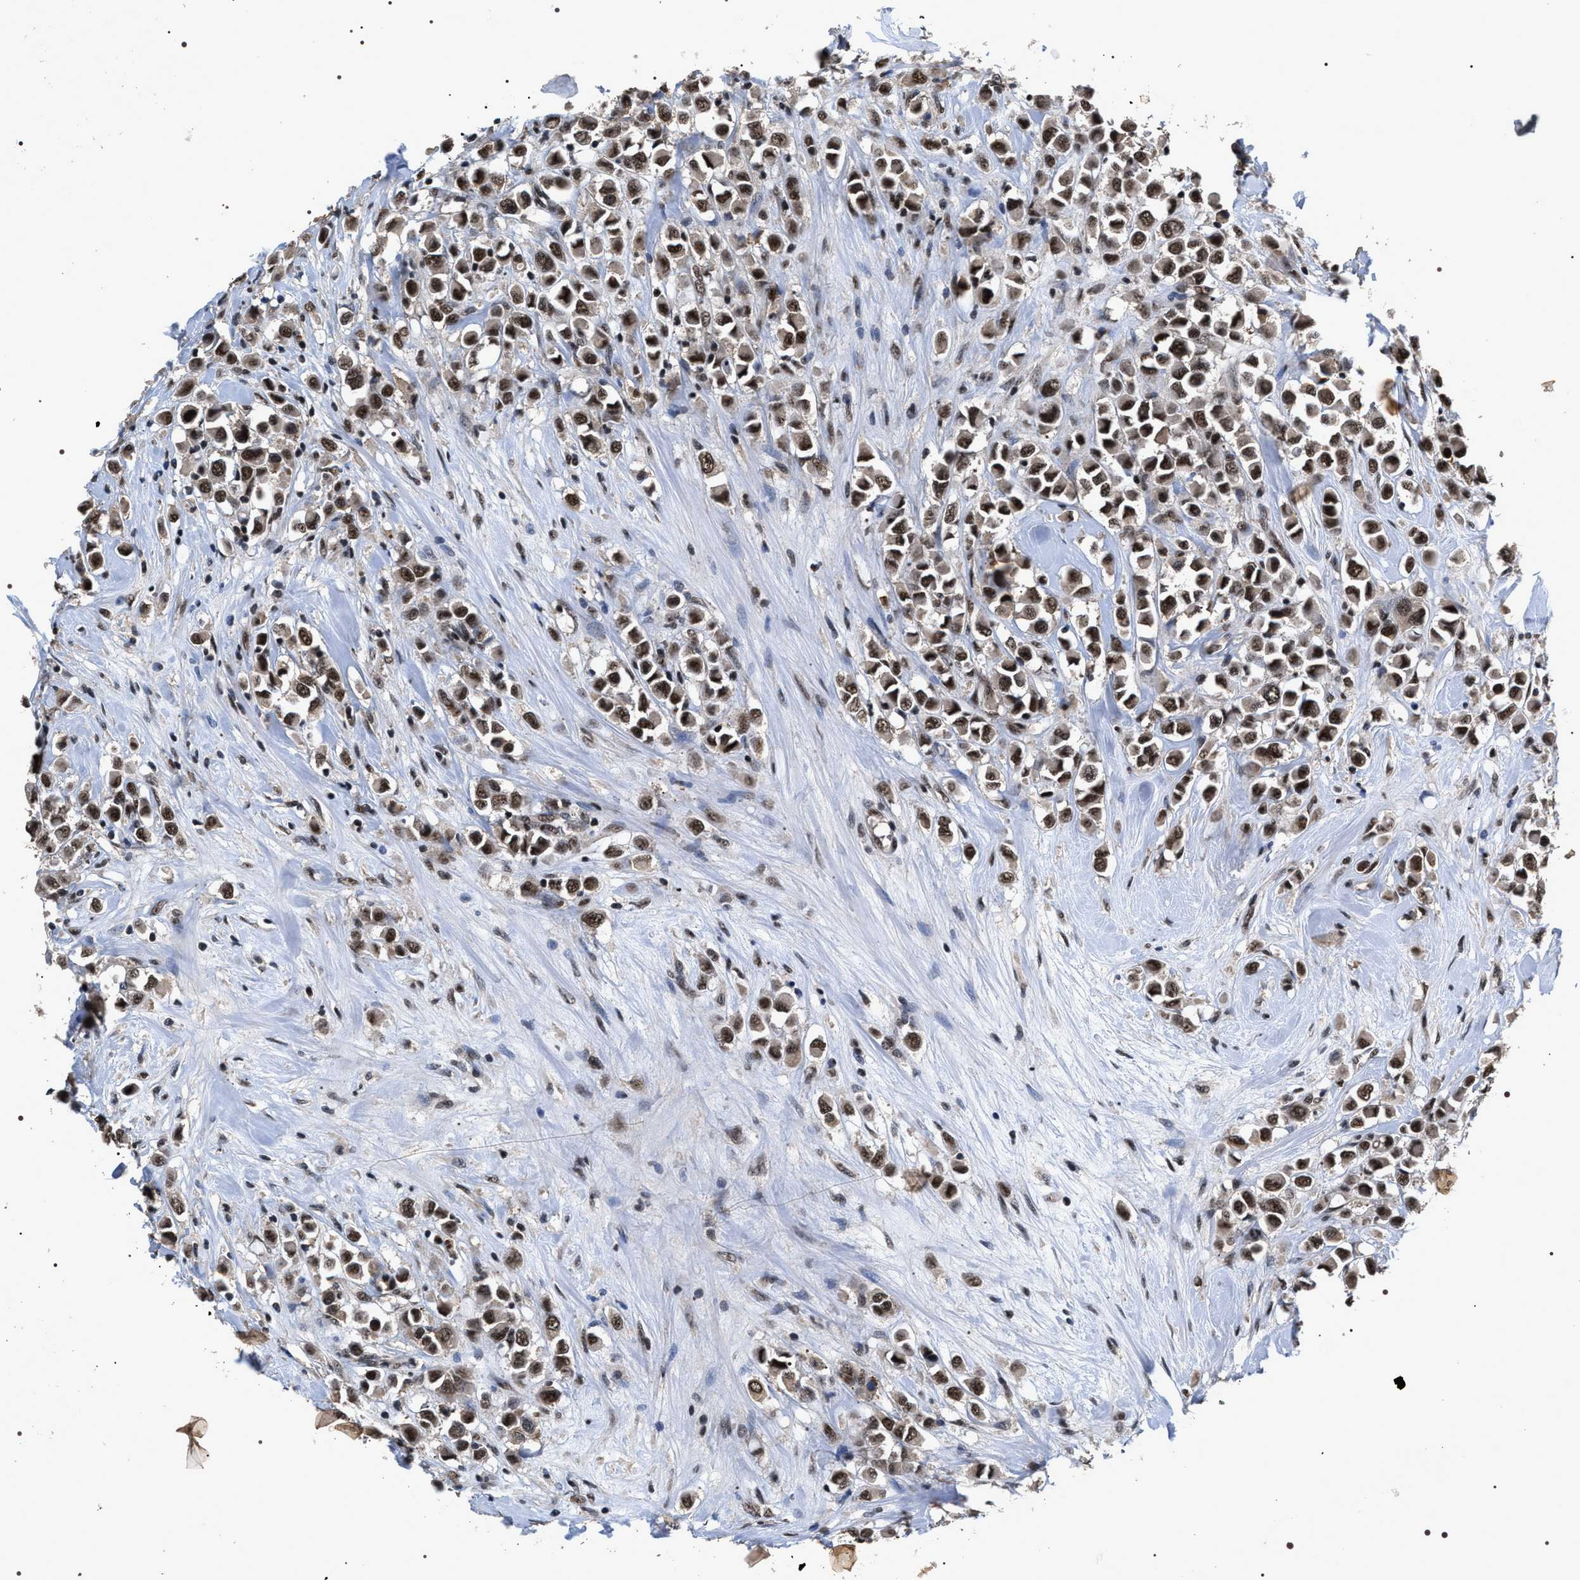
{"staining": {"intensity": "moderate", "quantity": ">75%", "location": "nuclear"}, "tissue": "breast cancer", "cell_type": "Tumor cells", "image_type": "cancer", "snomed": [{"axis": "morphology", "description": "Duct carcinoma"}, {"axis": "topography", "description": "Breast"}], "caption": "A brown stain highlights moderate nuclear positivity of a protein in breast invasive ductal carcinoma tumor cells. The staining is performed using DAB brown chromogen to label protein expression. The nuclei are counter-stained blue using hematoxylin.", "gene": "RRP1B", "patient": {"sex": "female", "age": 61}}